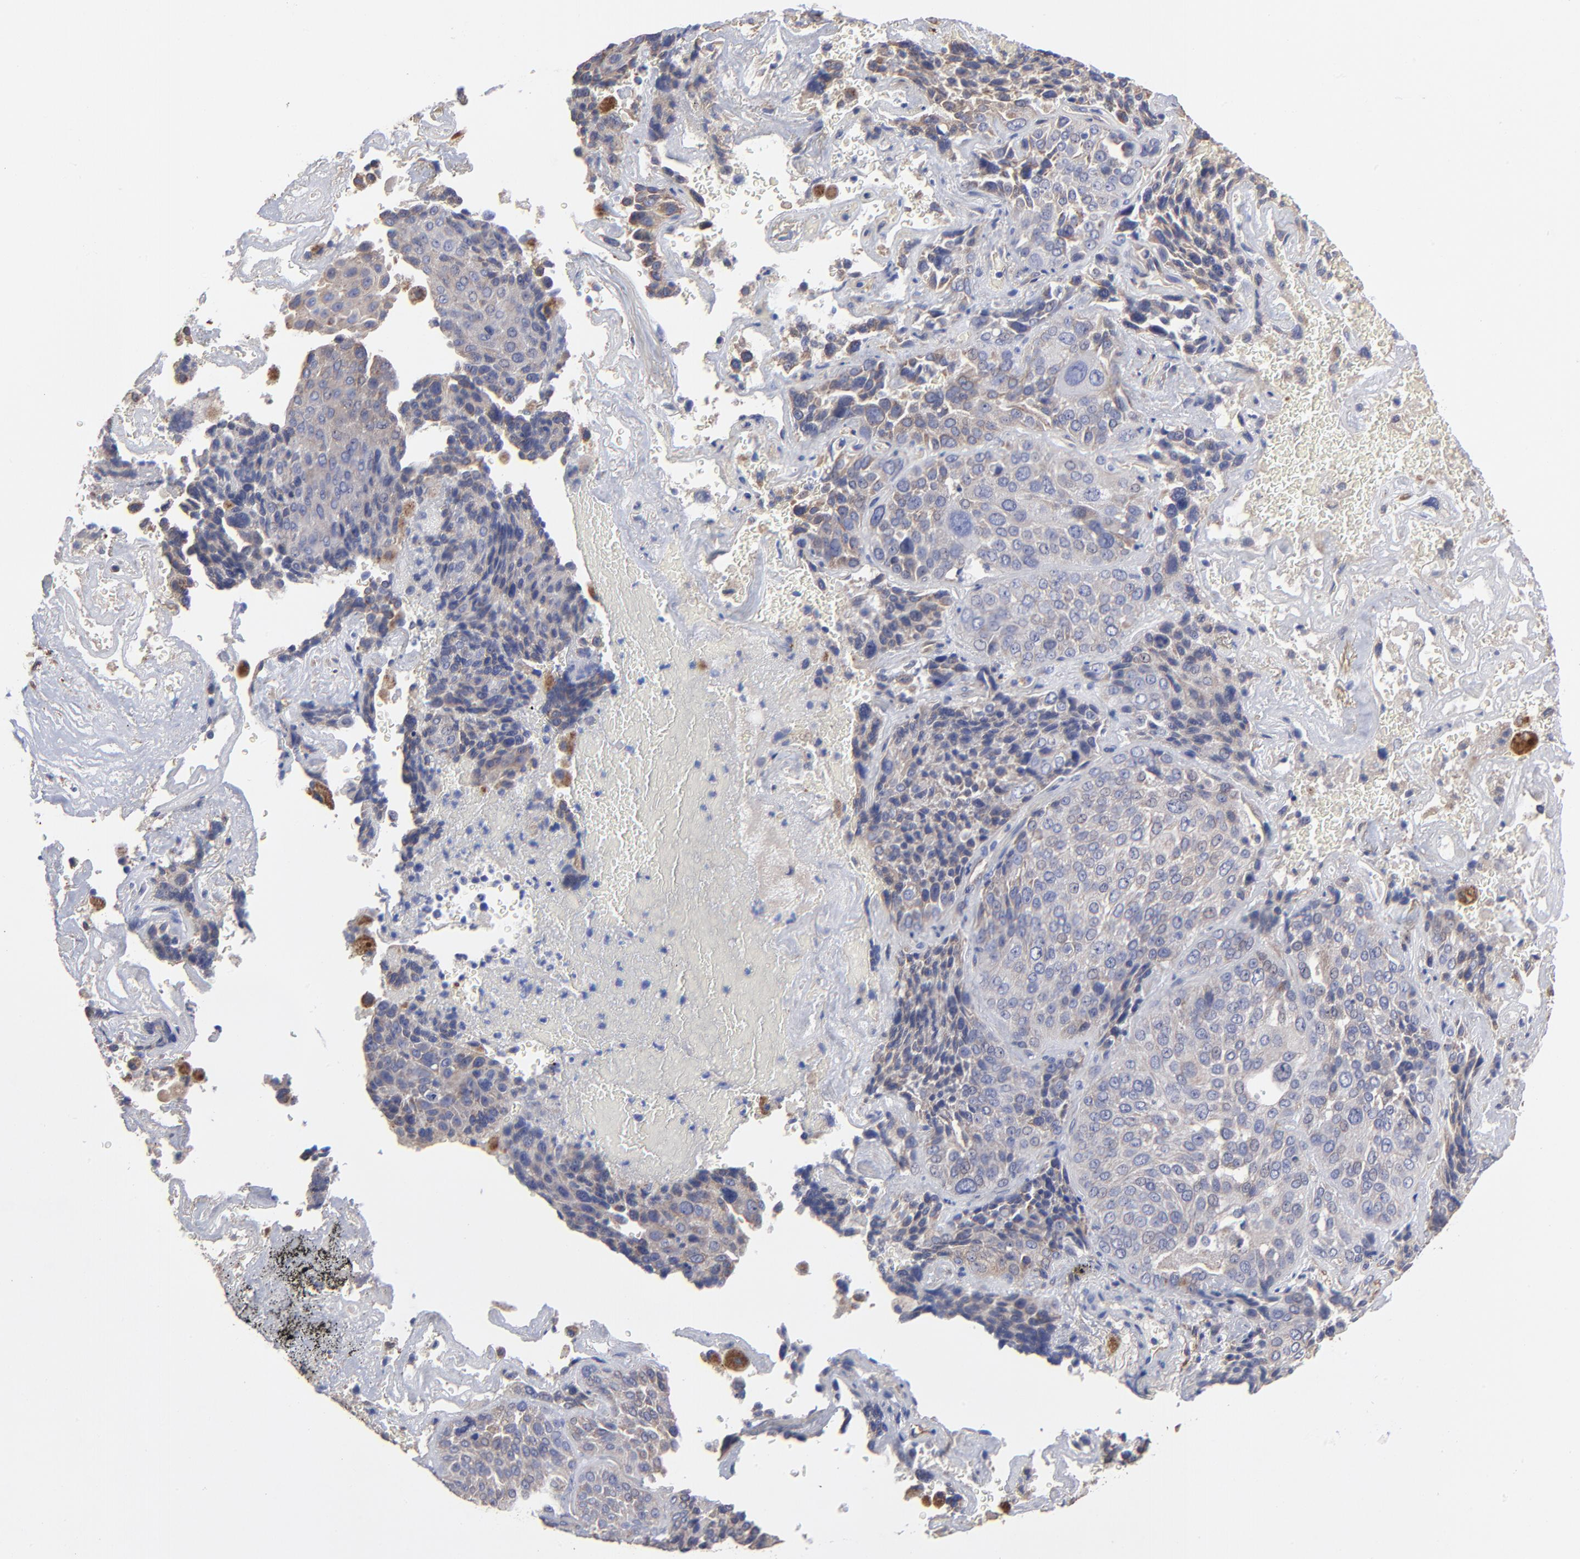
{"staining": {"intensity": "negative", "quantity": "none", "location": "none"}, "tissue": "lung cancer", "cell_type": "Tumor cells", "image_type": "cancer", "snomed": [{"axis": "morphology", "description": "Squamous cell carcinoma, NOS"}, {"axis": "topography", "description": "Lung"}], "caption": "This is a histopathology image of immunohistochemistry (IHC) staining of squamous cell carcinoma (lung), which shows no positivity in tumor cells.", "gene": "CILP", "patient": {"sex": "male", "age": 54}}